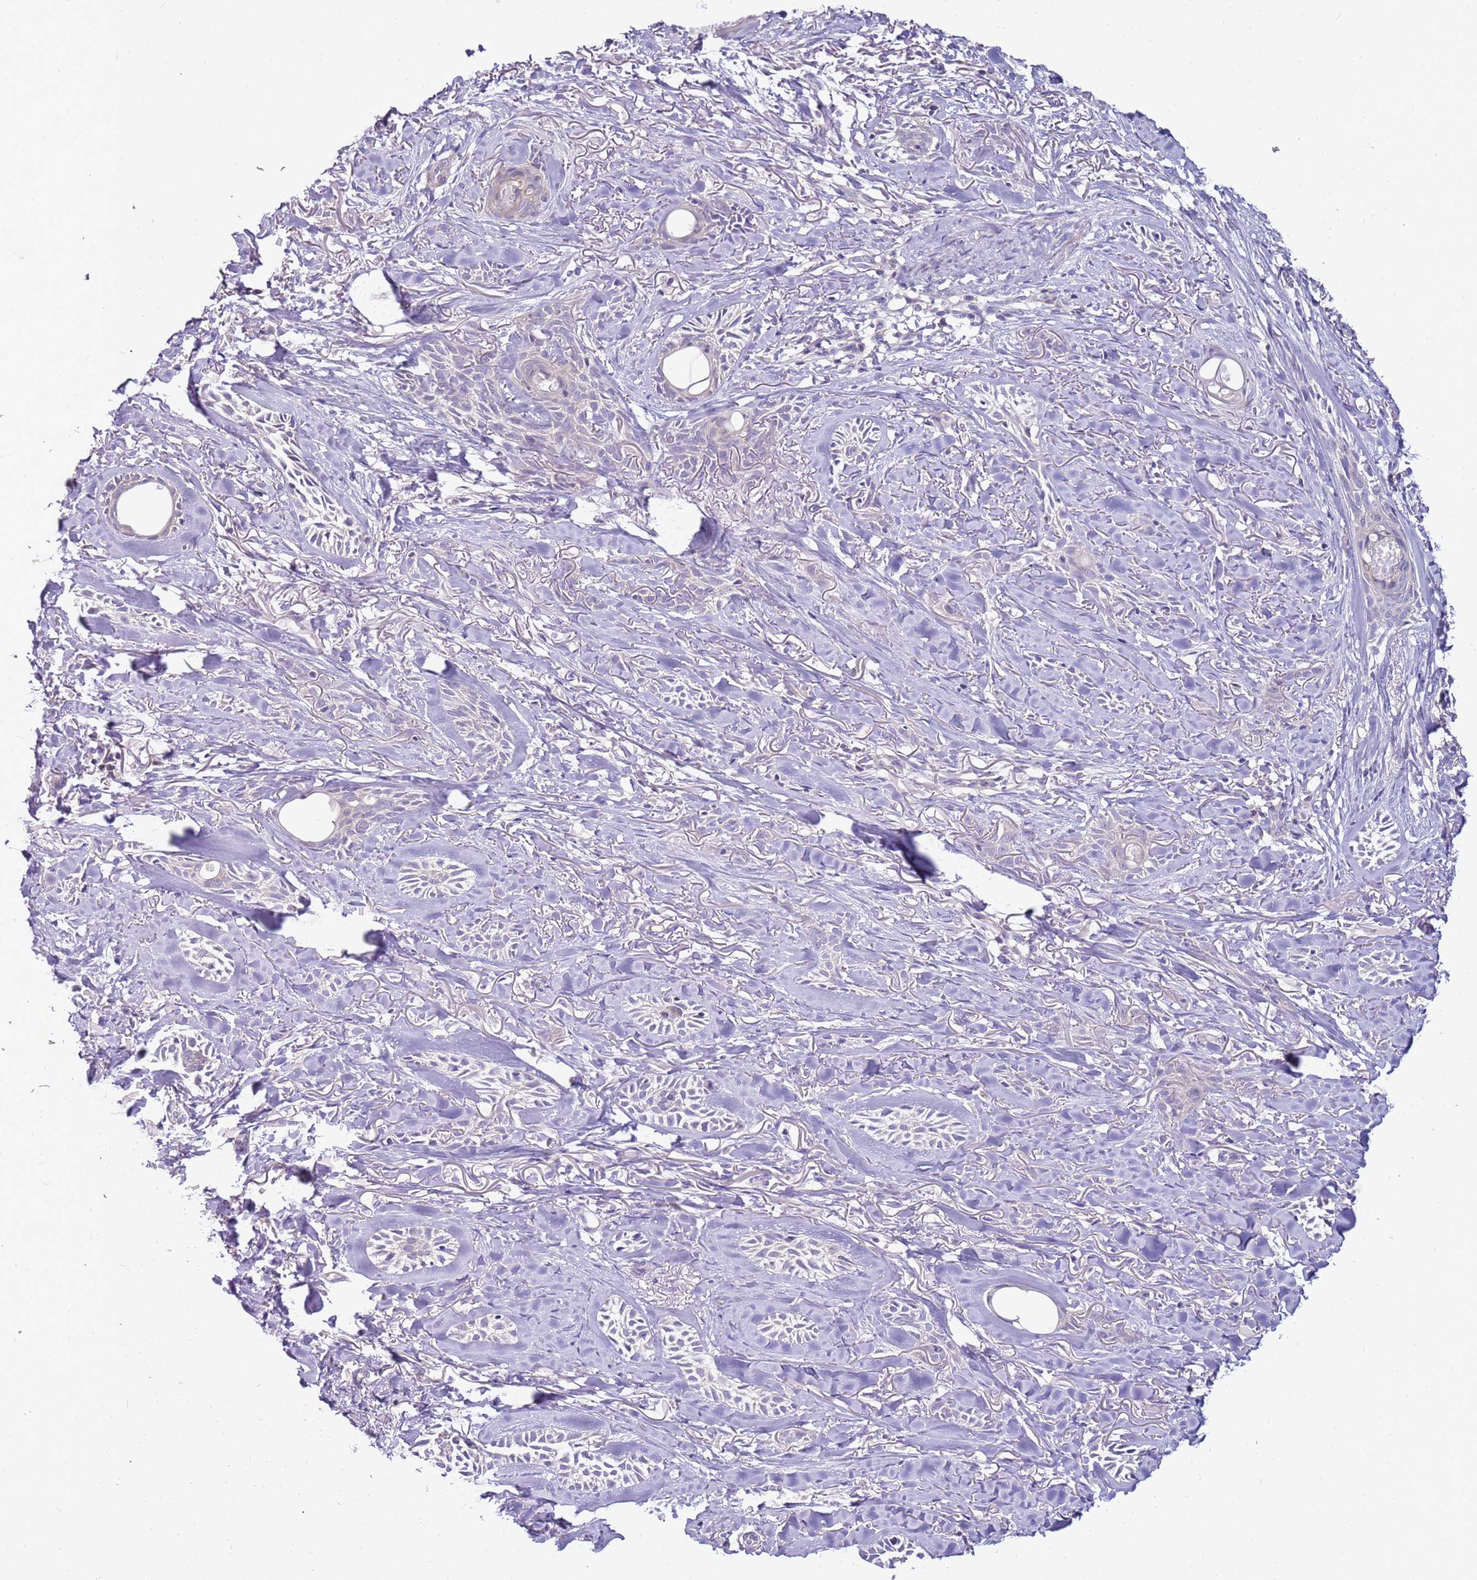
{"staining": {"intensity": "negative", "quantity": "none", "location": "none"}, "tissue": "skin cancer", "cell_type": "Tumor cells", "image_type": "cancer", "snomed": [{"axis": "morphology", "description": "Basal cell carcinoma"}, {"axis": "topography", "description": "Skin"}], "caption": "Tumor cells show no significant staining in skin cancer (basal cell carcinoma).", "gene": "CAPN7", "patient": {"sex": "female", "age": 59}}